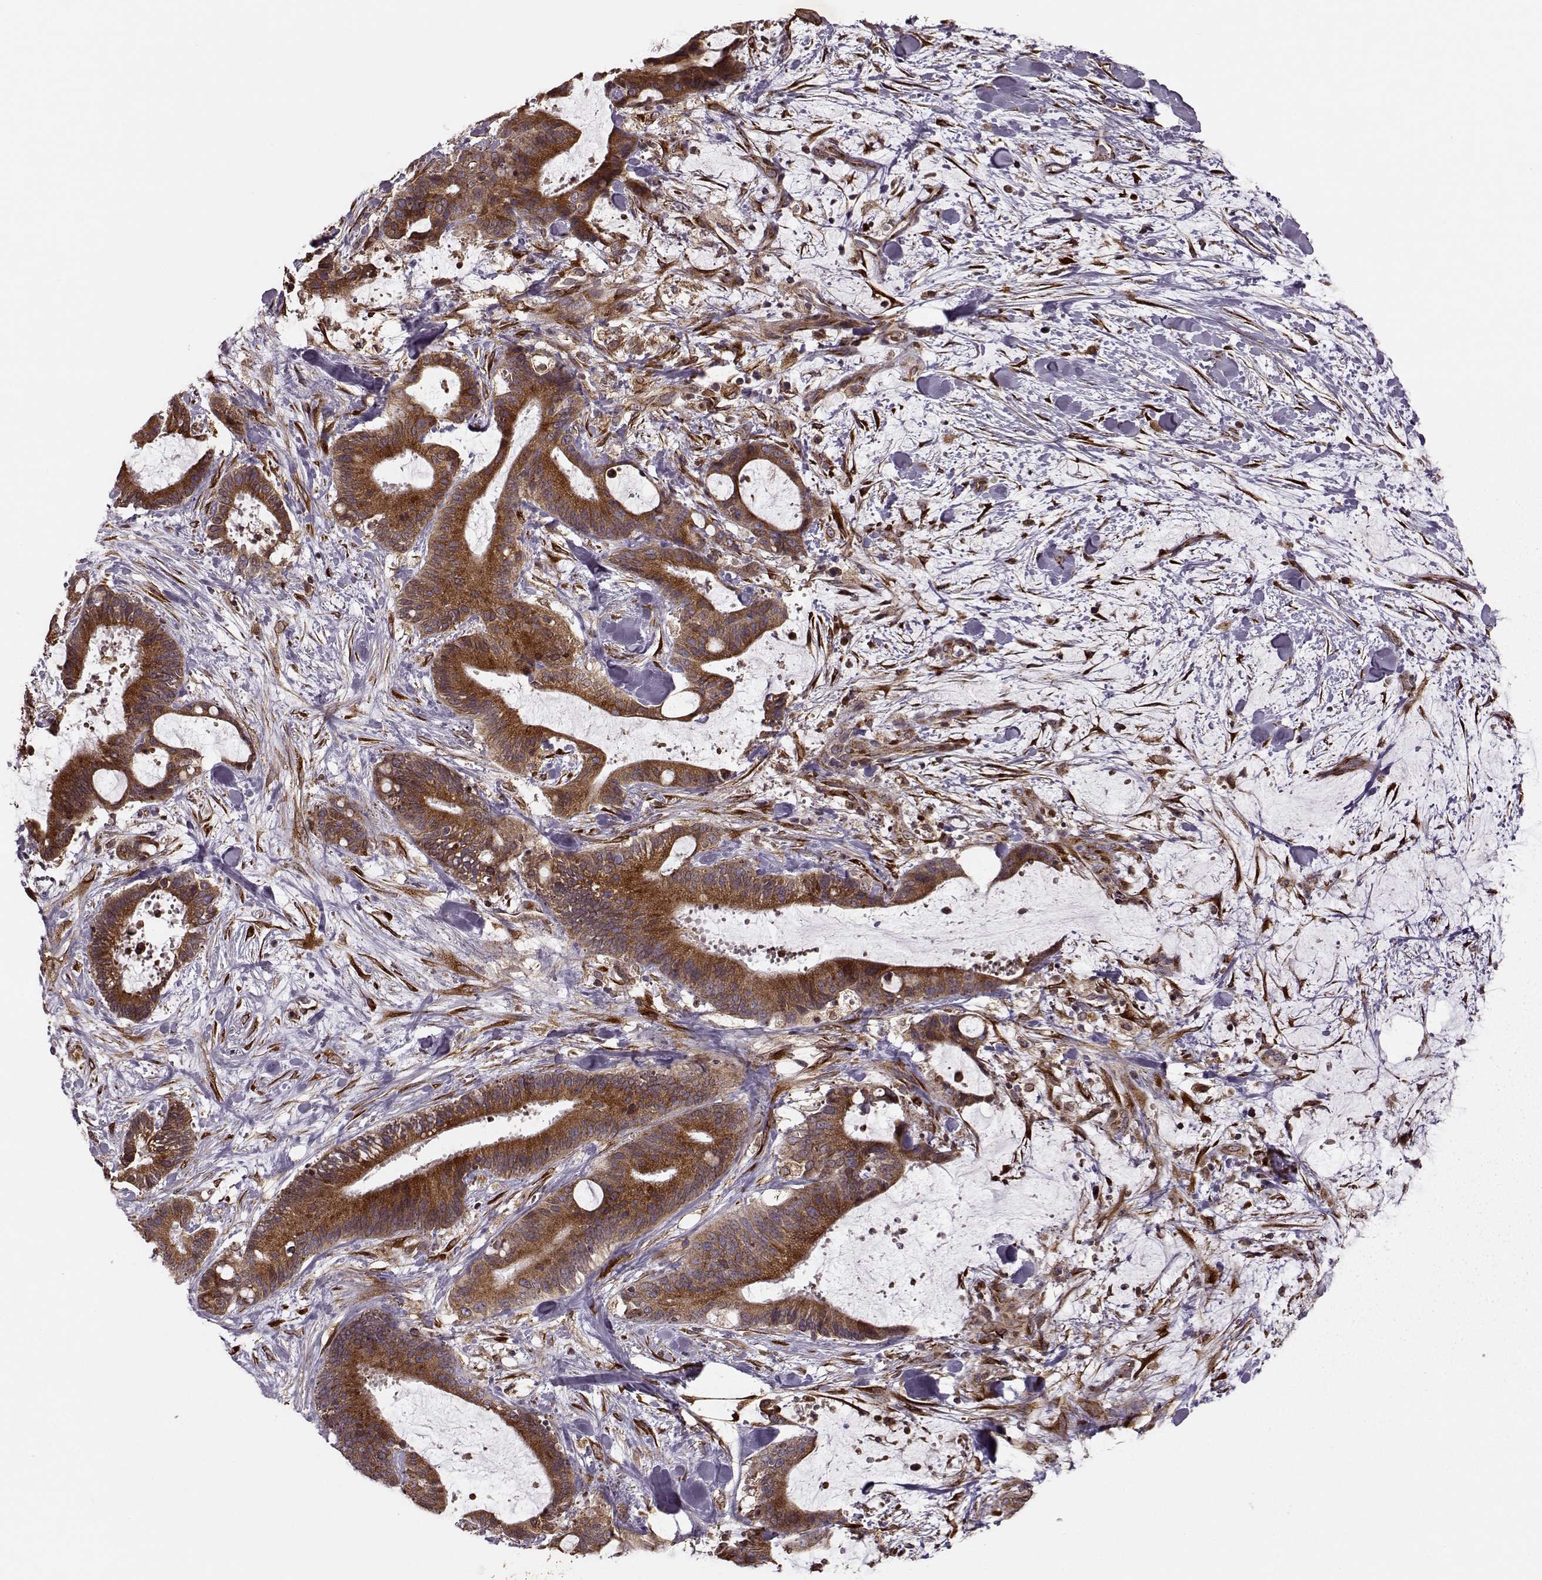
{"staining": {"intensity": "strong", "quantity": ">75%", "location": "cytoplasmic/membranous"}, "tissue": "liver cancer", "cell_type": "Tumor cells", "image_type": "cancer", "snomed": [{"axis": "morphology", "description": "Cholangiocarcinoma"}, {"axis": "topography", "description": "Liver"}], "caption": "A brown stain shows strong cytoplasmic/membranous expression of a protein in liver cancer tumor cells.", "gene": "YIPF5", "patient": {"sex": "female", "age": 73}}